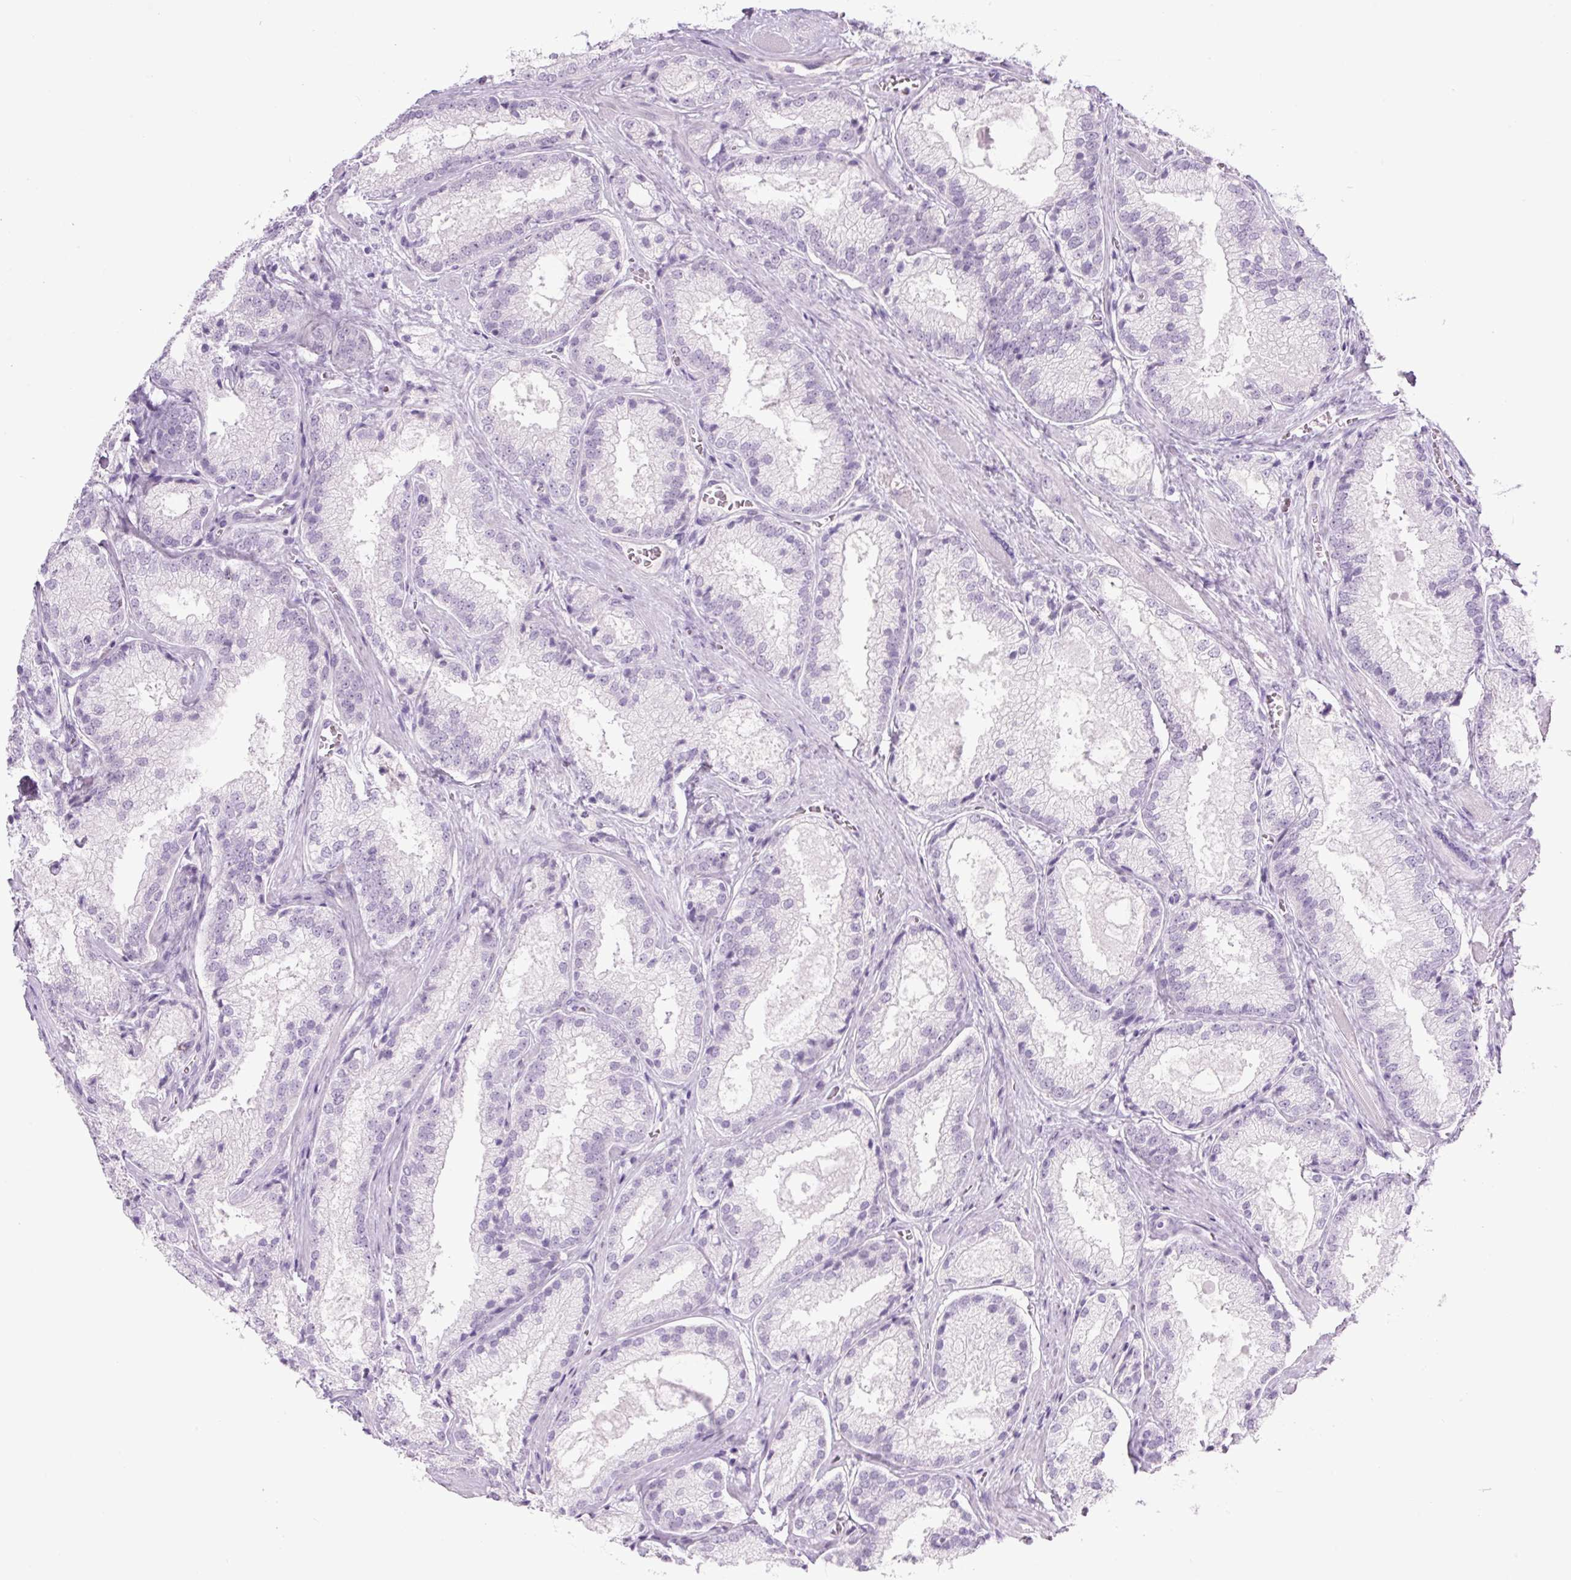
{"staining": {"intensity": "negative", "quantity": "none", "location": "none"}, "tissue": "prostate cancer", "cell_type": "Tumor cells", "image_type": "cancer", "snomed": [{"axis": "morphology", "description": "Adenocarcinoma, High grade"}, {"axis": "topography", "description": "Prostate"}], "caption": "This is a photomicrograph of immunohistochemistry staining of adenocarcinoma (high-grade) (prostate), which shows no expression in tumor cells.", "gene": "COL9A2", "patient": {"sex": "male", "age": 68}}